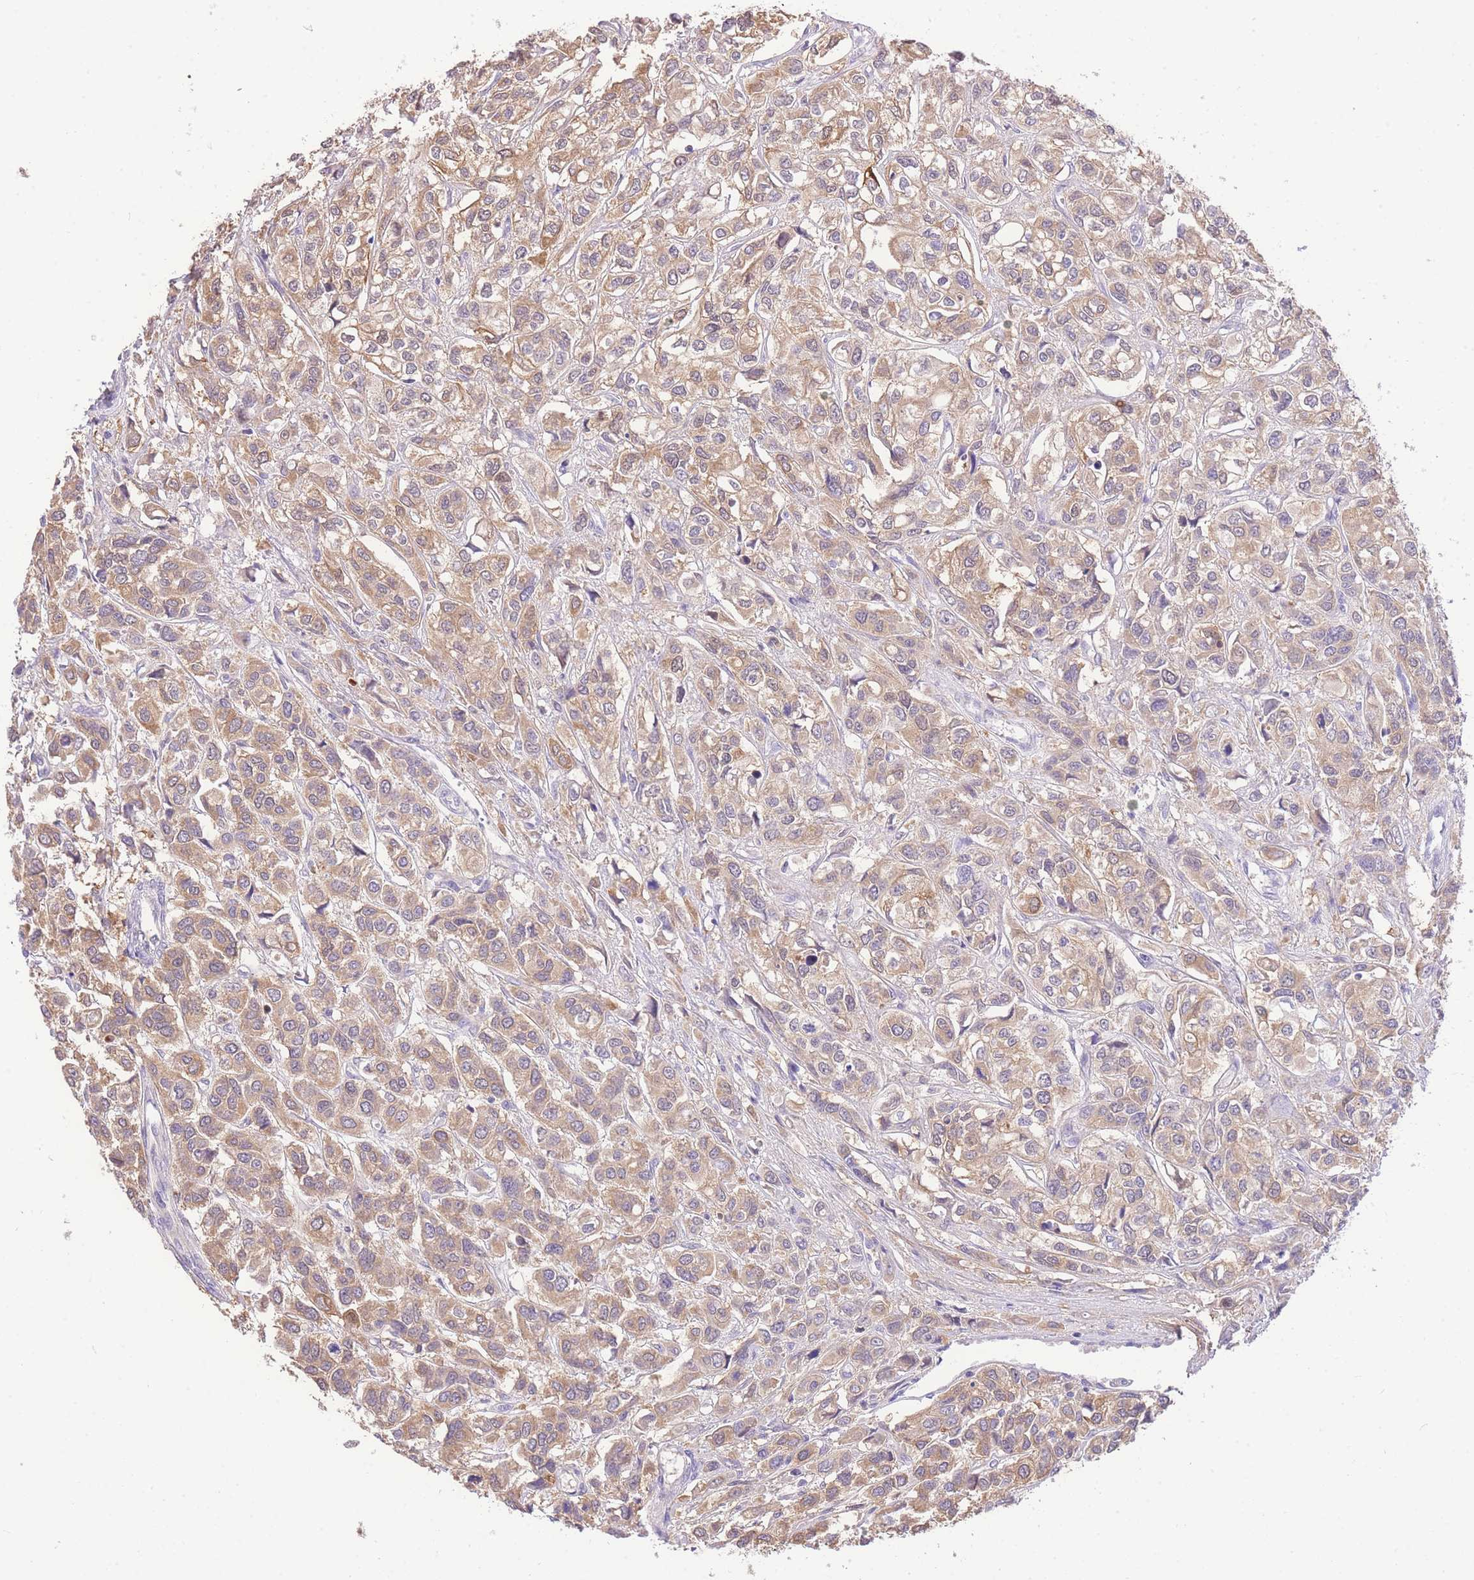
{"staining": {"intensity": "weak", "quantity": ">75%", "location": "cytoplasmic/membranous"}, "tissue": "urothelial cancer", "cell_type": "Tumor cells", "image_type": "cancer", "snomed": [{"axis": "morphology", "description": "Urothelial carcinoma, High grade"}, {"axis": "topography", "description": "Urinary bladder"}], "caption": "High-grade urothelial carcinoma stained with DAB (3,3'-diaminobenzidine) IHC shows low levels of weak cytoplasmic/membranous expression in about >75% of tumor cells.", "gene": "LIPH", "patient": {"sex": "male", "age": 67}}